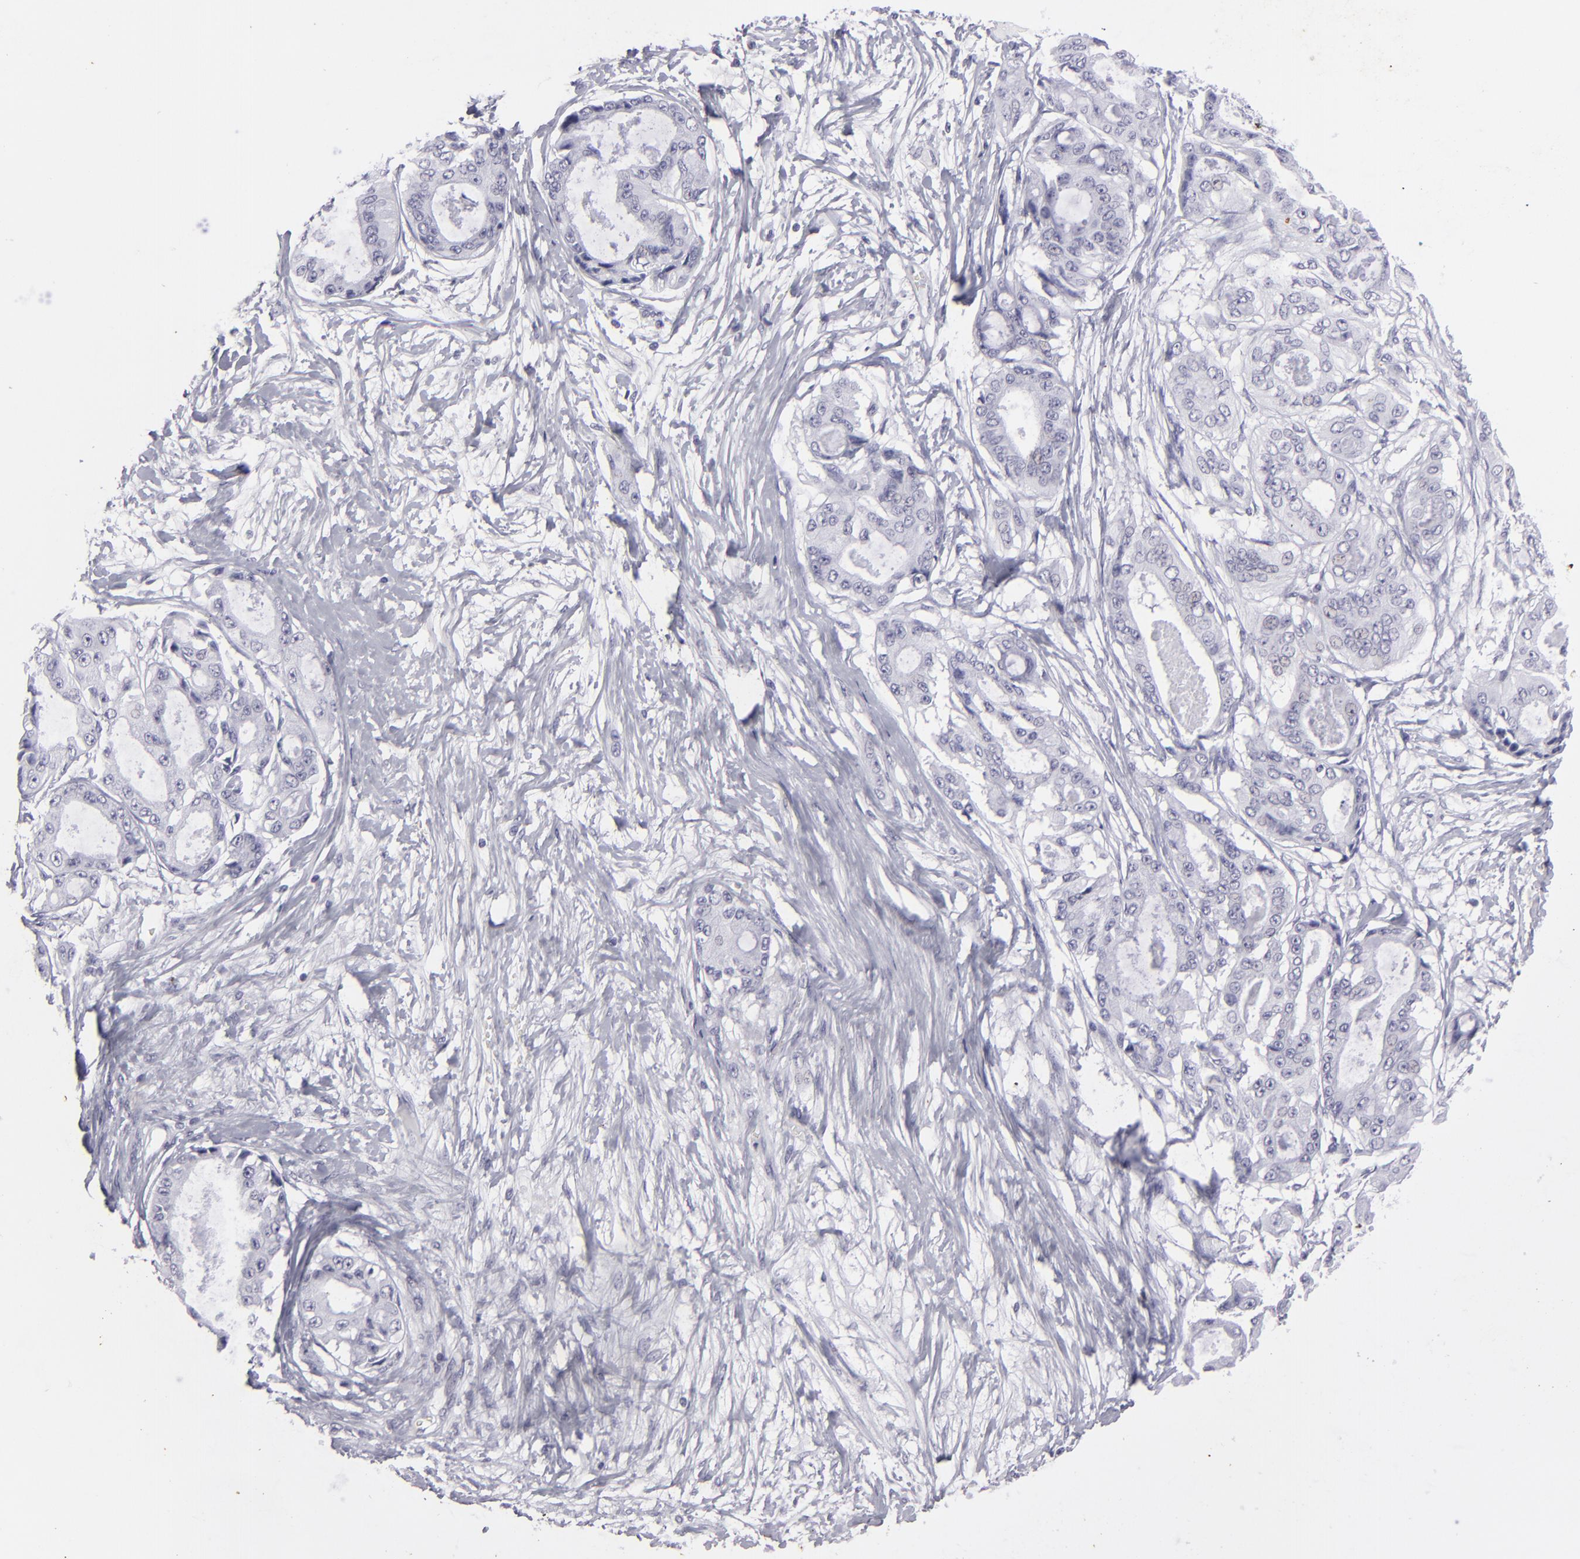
{"staining": {"intensity": "negative", "quantity": "none", "location": "none"}, "tissue": "ovarian cancer", "cell_type": "Tumor cells", "image_type": "cancer", "snomed": [{"axis": "morphology", "description": "Carcinoma, endometroid"}, {"axis": "topography", "description": "Ovary"}], "caption": "Human ovarian cancer (endometroid carcinoma) stained for a protein using immunohistochemistry (IHC) exhibits no positivity in tumor cells.", "gene": "KRT1", "patient": {"sex": "female", "age": 61}}